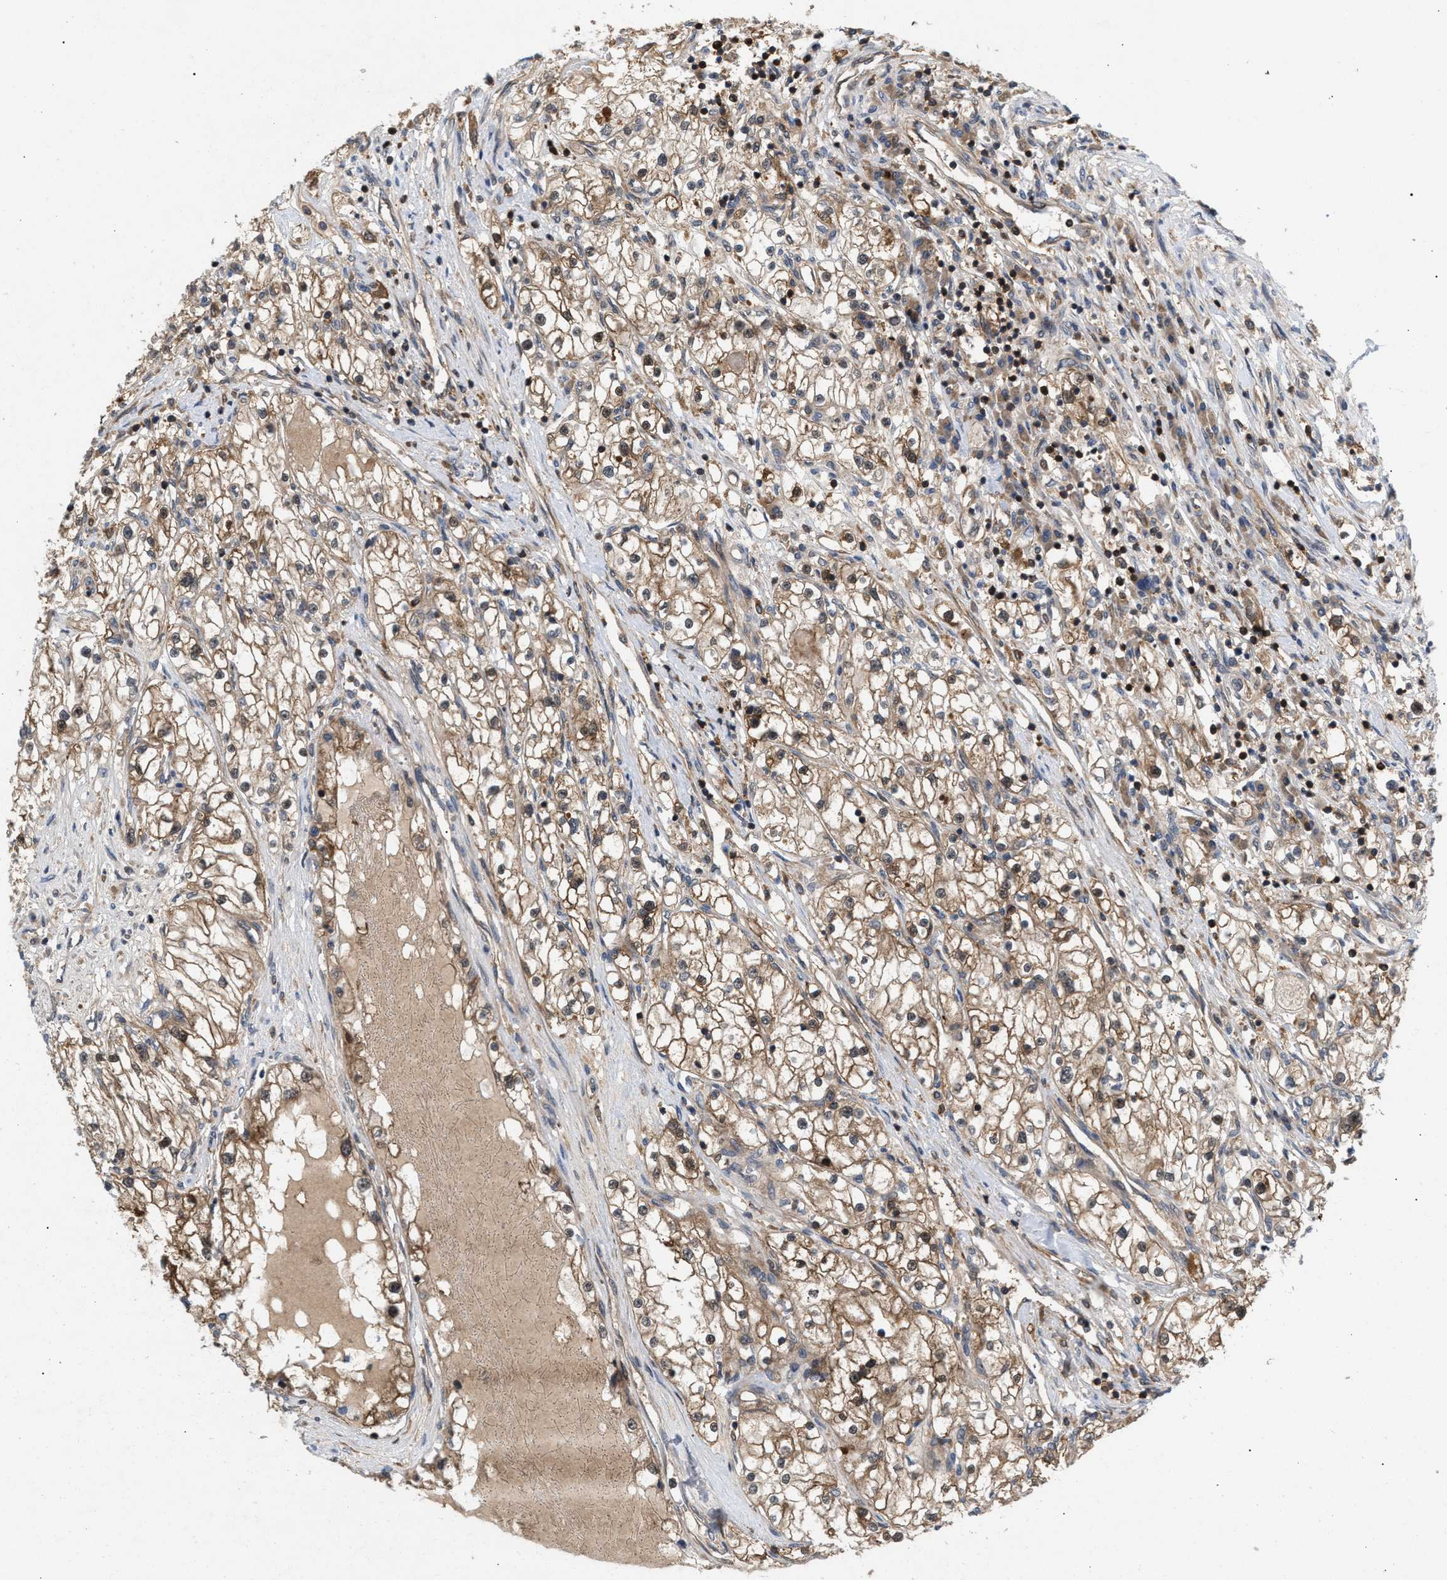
{"staining": {"intensity": "strong", "quantity": ">75%", "location": "cytoplasmic/membranous"}, "tissue": "renal cancer", "cell_type": "Tumor cells", "image_type": "cancer", "snomed": [{"axis": "morphology", "description": "Adenocarcinoma, NOS"}, {"axis": "topography", "description": "Kidney"}], "caption": "Strong cytoplasmic/membranous staining for a protein is seen in approximately >75% of tumor cells of renal adenocarcinoma using IHC.", "gene": "GLOD4", "patient": {"sex": "male", "age": 68}}